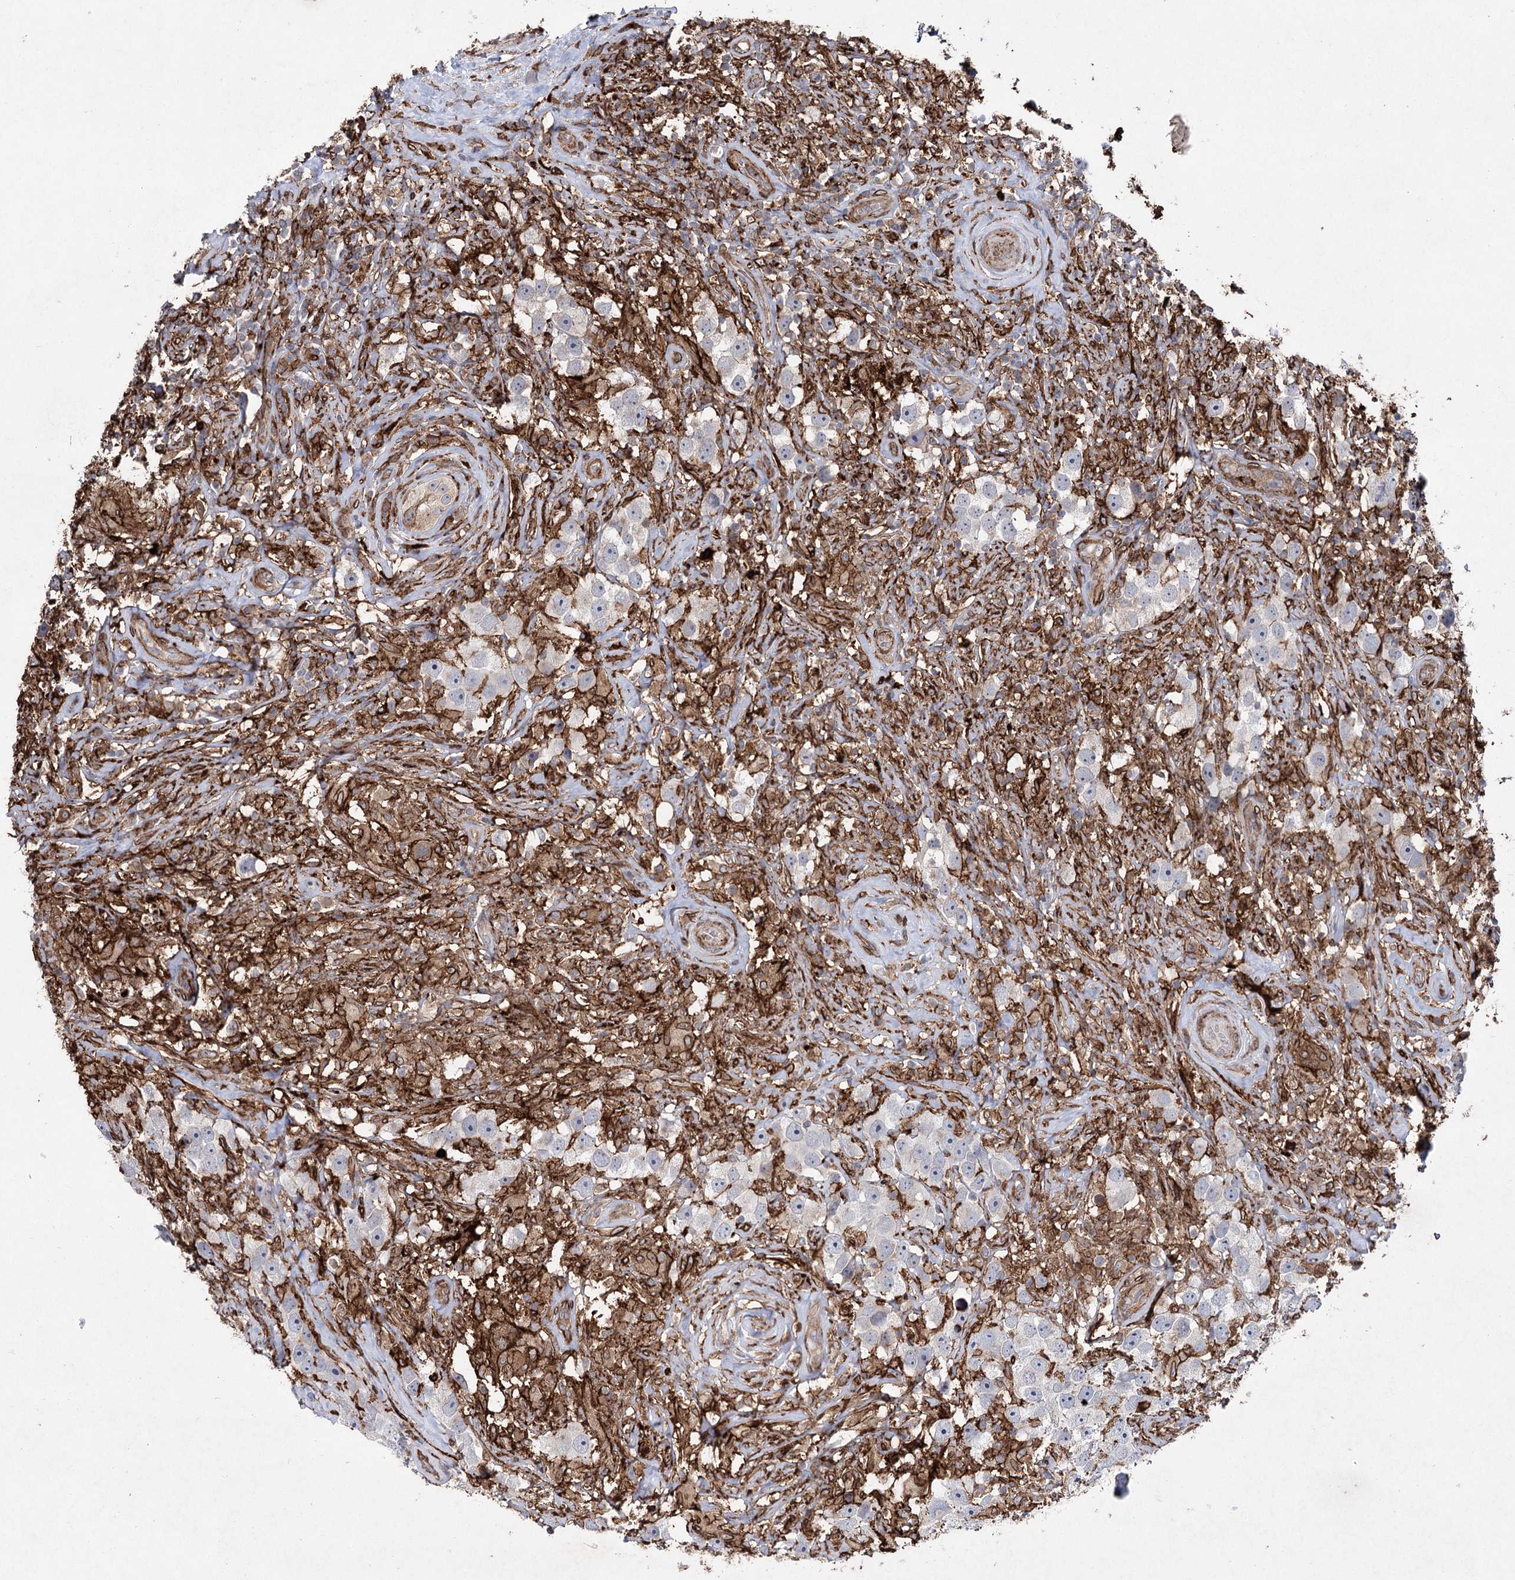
{"staining": {"intensity": "negative", "quantity": "none", "location": "none"}, "tissue": "testis cancer", "cell_type": "Tumor cells", "image_type": "cancer", "snomed": [{"axis": "morphology", "description": "Seminoma, NOS"}, {"axis": "topography", "description": "Testis"}], "caption": "This is a histopathology image of immunohistochemistry (IHC) staining of testis cancer, which shows no positivity in tumor cells.", "gene": "DCUN1D4", "patient": {"sex": "male", "age": 49}}